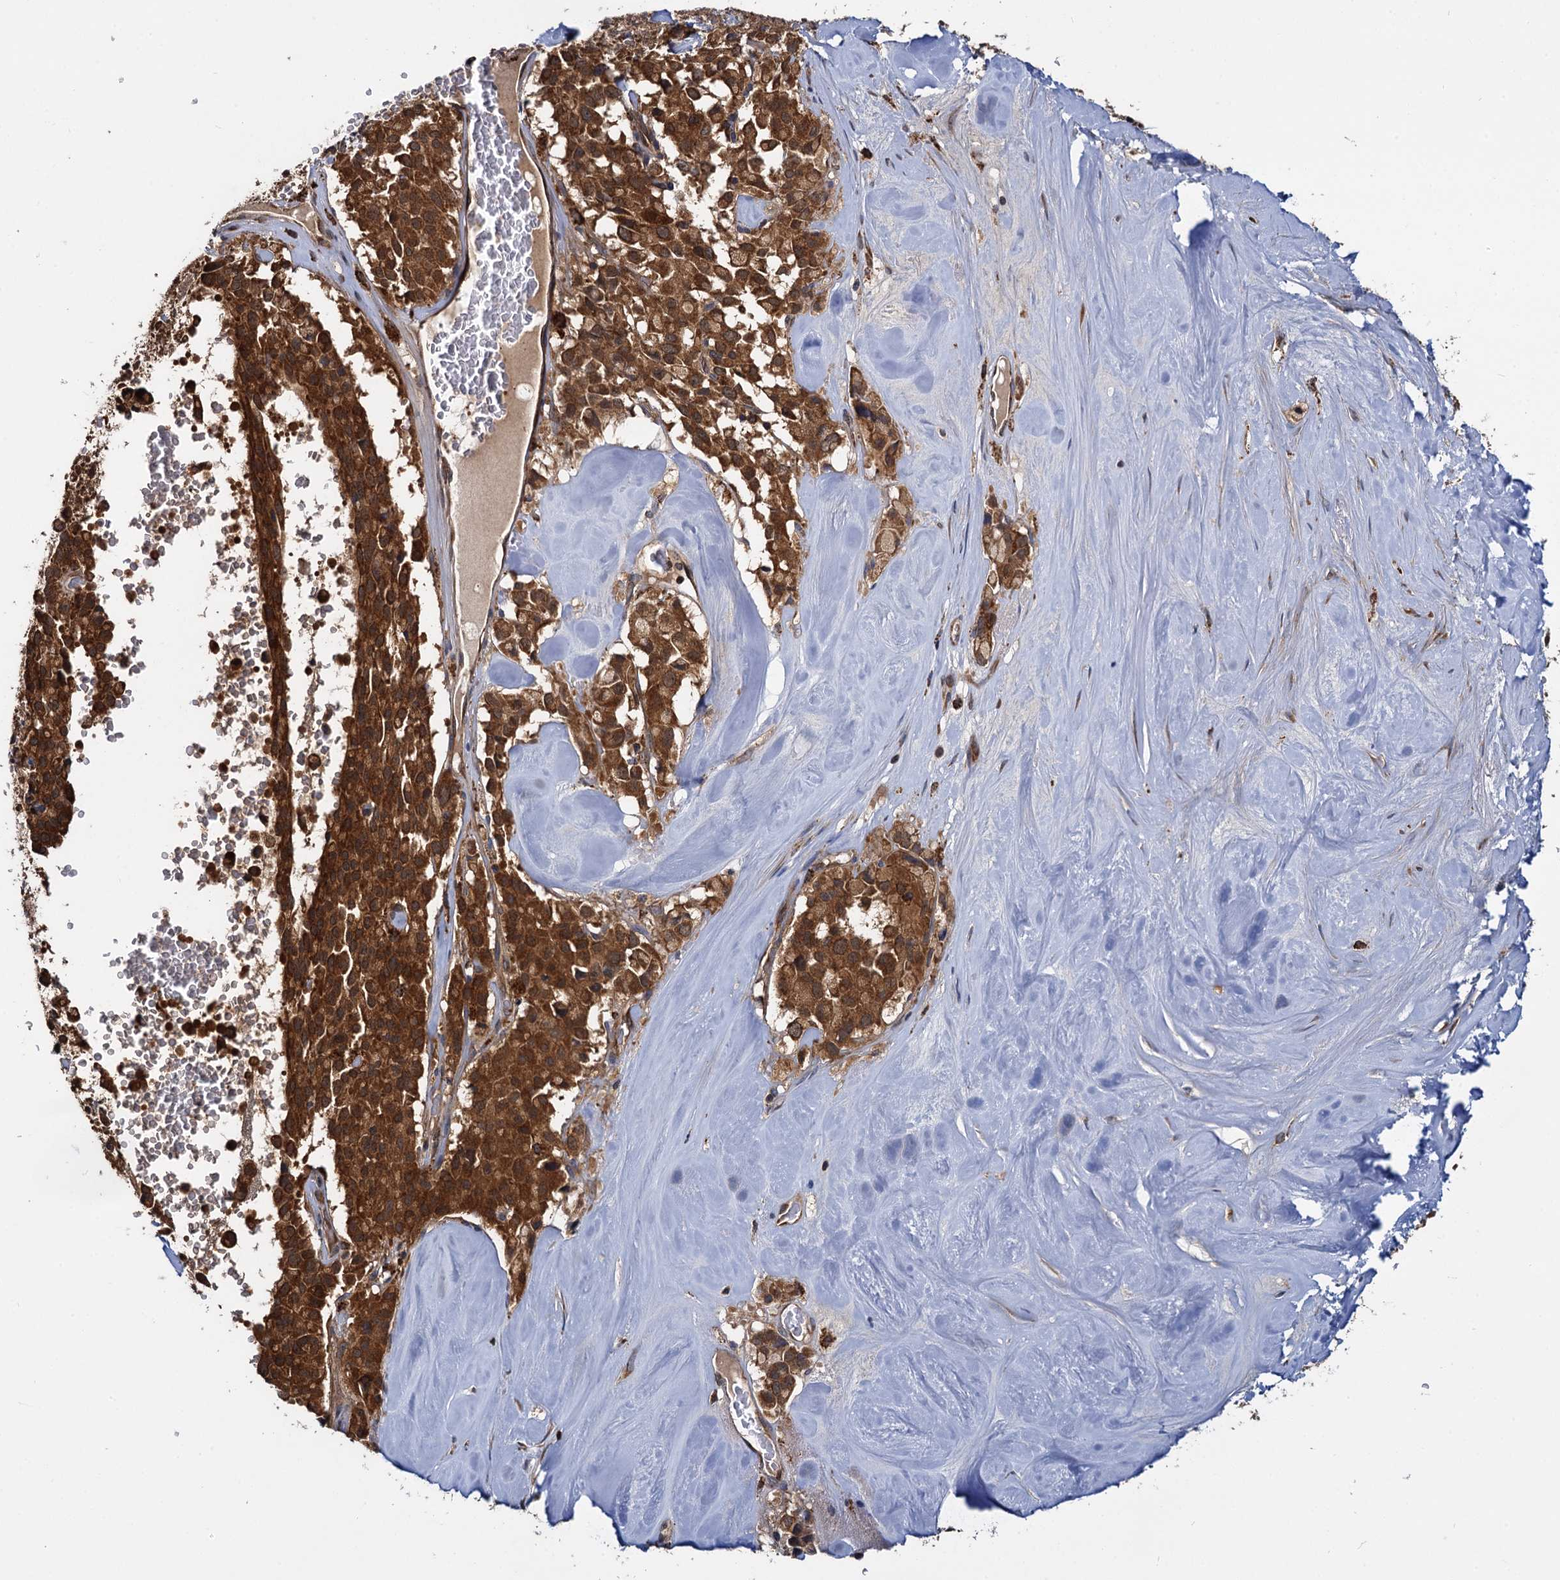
{"staining": {"intensity": "strong", "quantity": ">75%", "location": "cytoplasmic/membranous"}, "tissue": "pancreatic cancer", "cell_type": "Tumor cells", "image_type": "cancer", "snomed": [{"axis": "morphology", "description": "Adenocarcinoma, NOS"}, {"axis": "topography", "description": "Pancreas"}], "caption": "Protein staining exhibits strong cytoplasmic/membranous staining in about >75% of tumor cells in adenocarcinoma (pancreatic). The protein is stained brown, and the nuclei are stained in blue (DAB IHC with brightfield microscopy, high magnification).", "gene": "UFM1", "patient": {"sex": "male", "age": 65}}